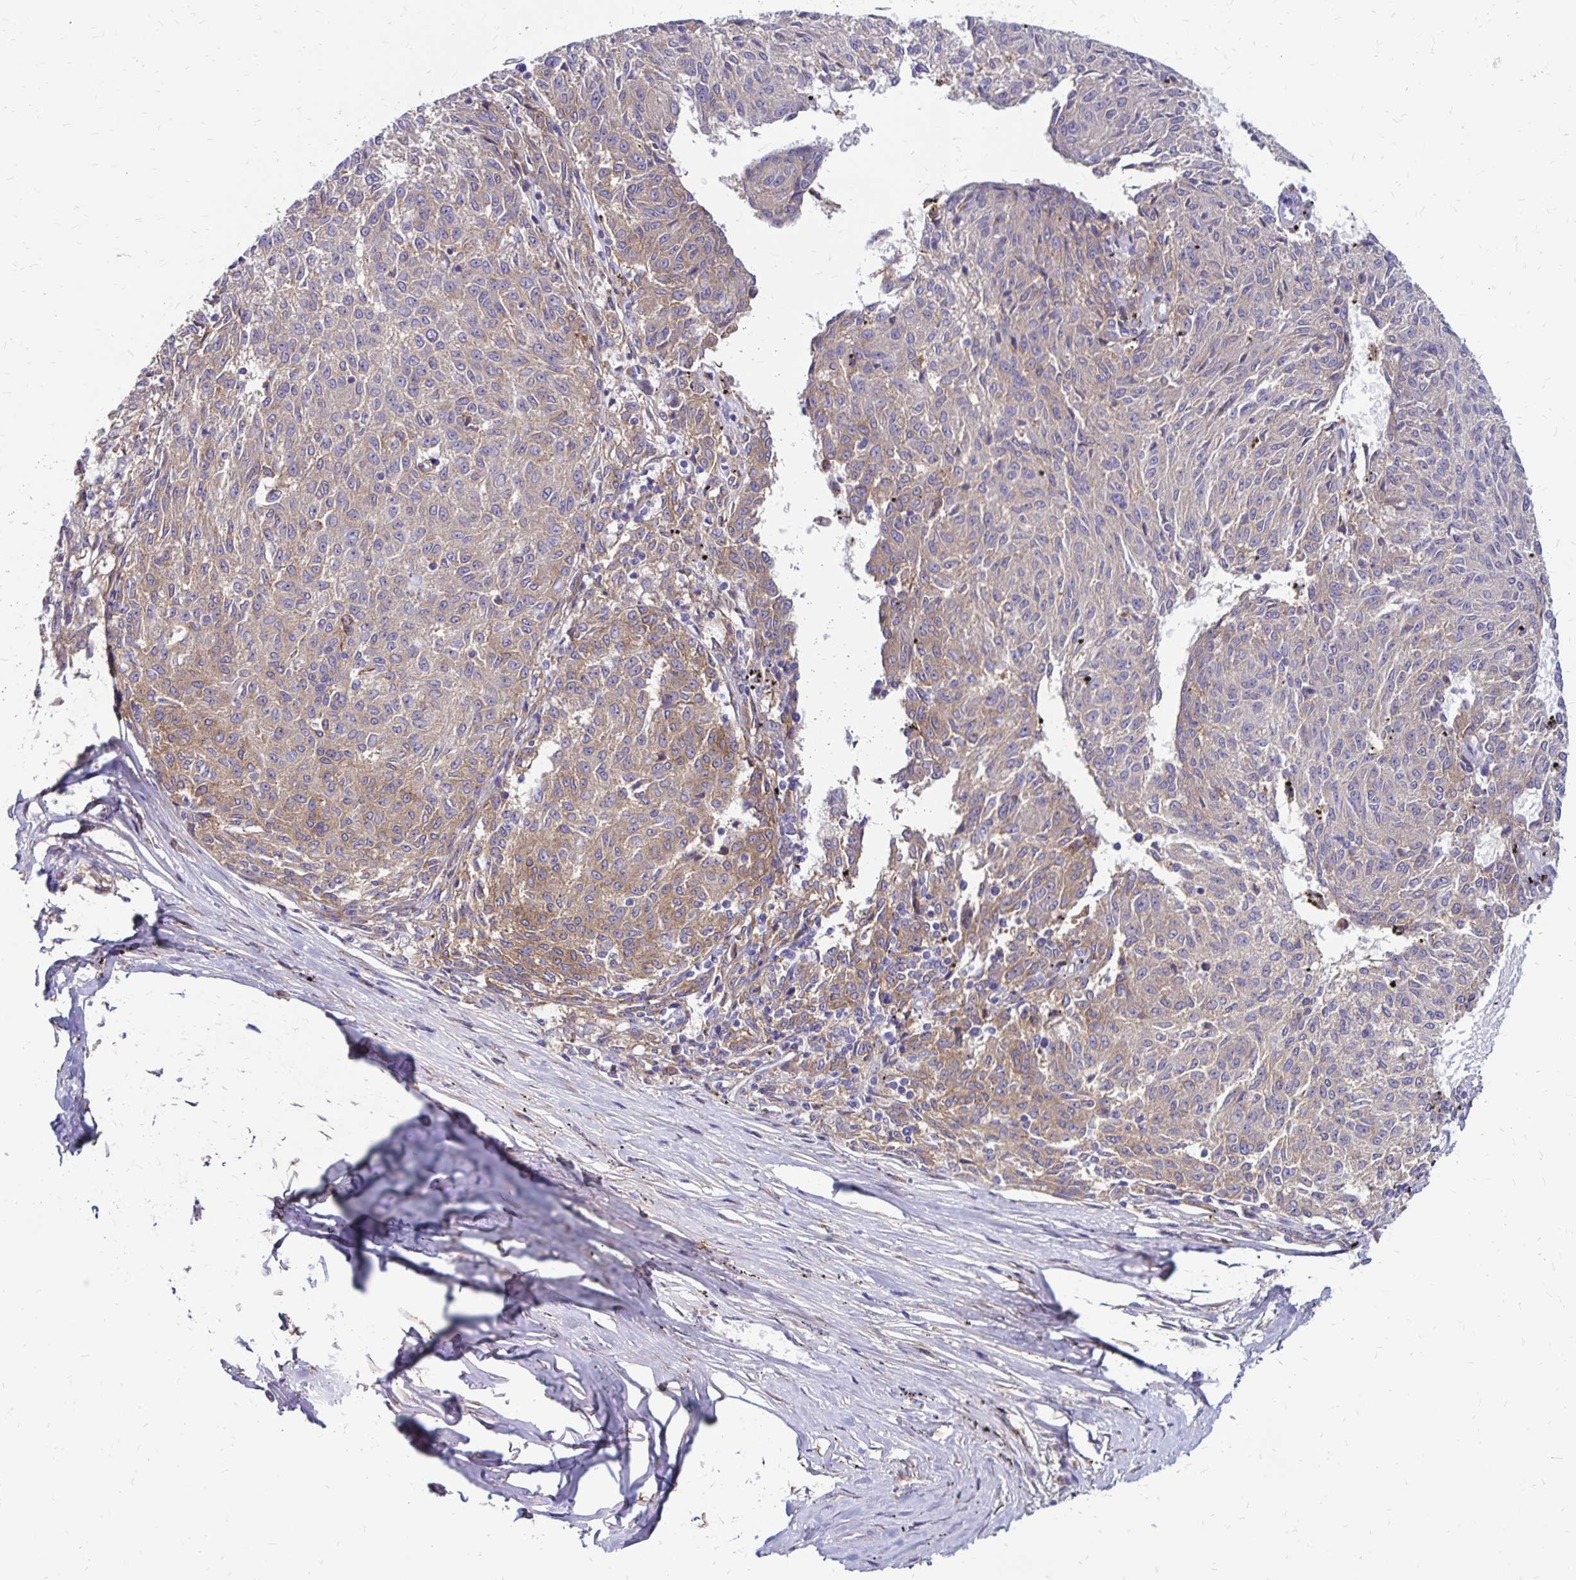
{"staining": {"intensity": "weak", "quantity": ">75%", "location": "cytoplasmic/membranous"}, "tissue": "melanoma", "cell_type": "Tumor cells", "image_type": "cancer", "snomed": [{"axis": "morphology", "description": "Malignant melanoma, NOS"}, {"axis": "topography", "description": "Skin"}], "caption": "Immunohistochemical staining of melanoma shows weak cytoplasmic/membranous protein staining in approximately >75% of tumor cells. Nuclei are stained in blue.", "gene": "TNS3", "patient": {"sex": "female", "age": 72}}